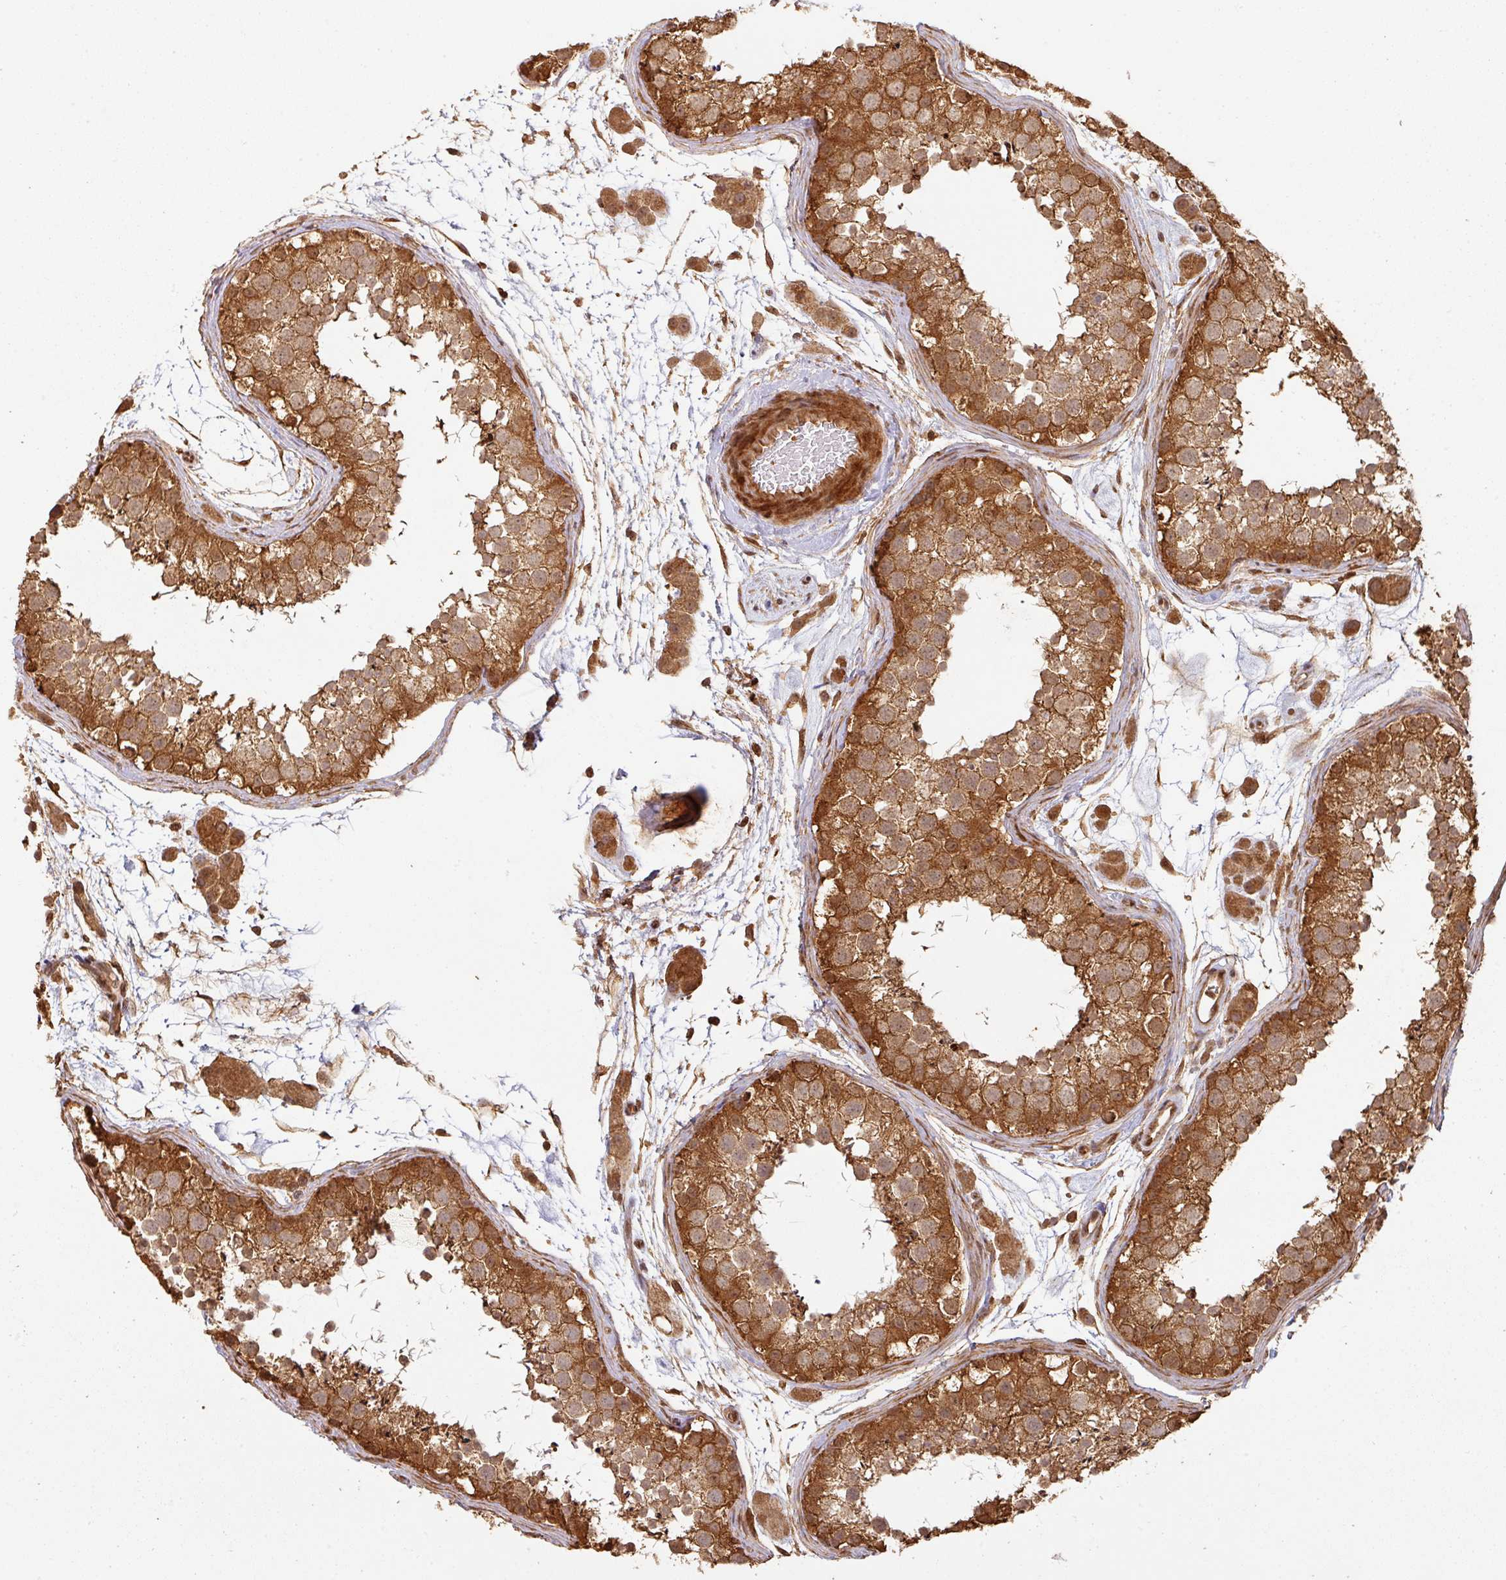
{"staining": {"intensity": "strong", "quantity": ">75%", "location": "cytoplasmic/membranous"}, "tissue": "testis", "cell_type": "Cells in seminiferous ducts", "image_type": "normal", "snomed": [{"axis": "morphology", "description": "Normal tissue, NOS"}, {"axis": "topography", "description": "Testis"}], "caption": "IHC micrograph of normal testis: testis stained using immunohistochemistry exhibits high levels of strong protein expression localized specifically in the cytoplasmic/membranous of cells in seminiferous ducts, appearing as a cytoplasmic/membranous brown color.", "gene": "ZNF322", "patient": {"sex": "male", "age": 41}}